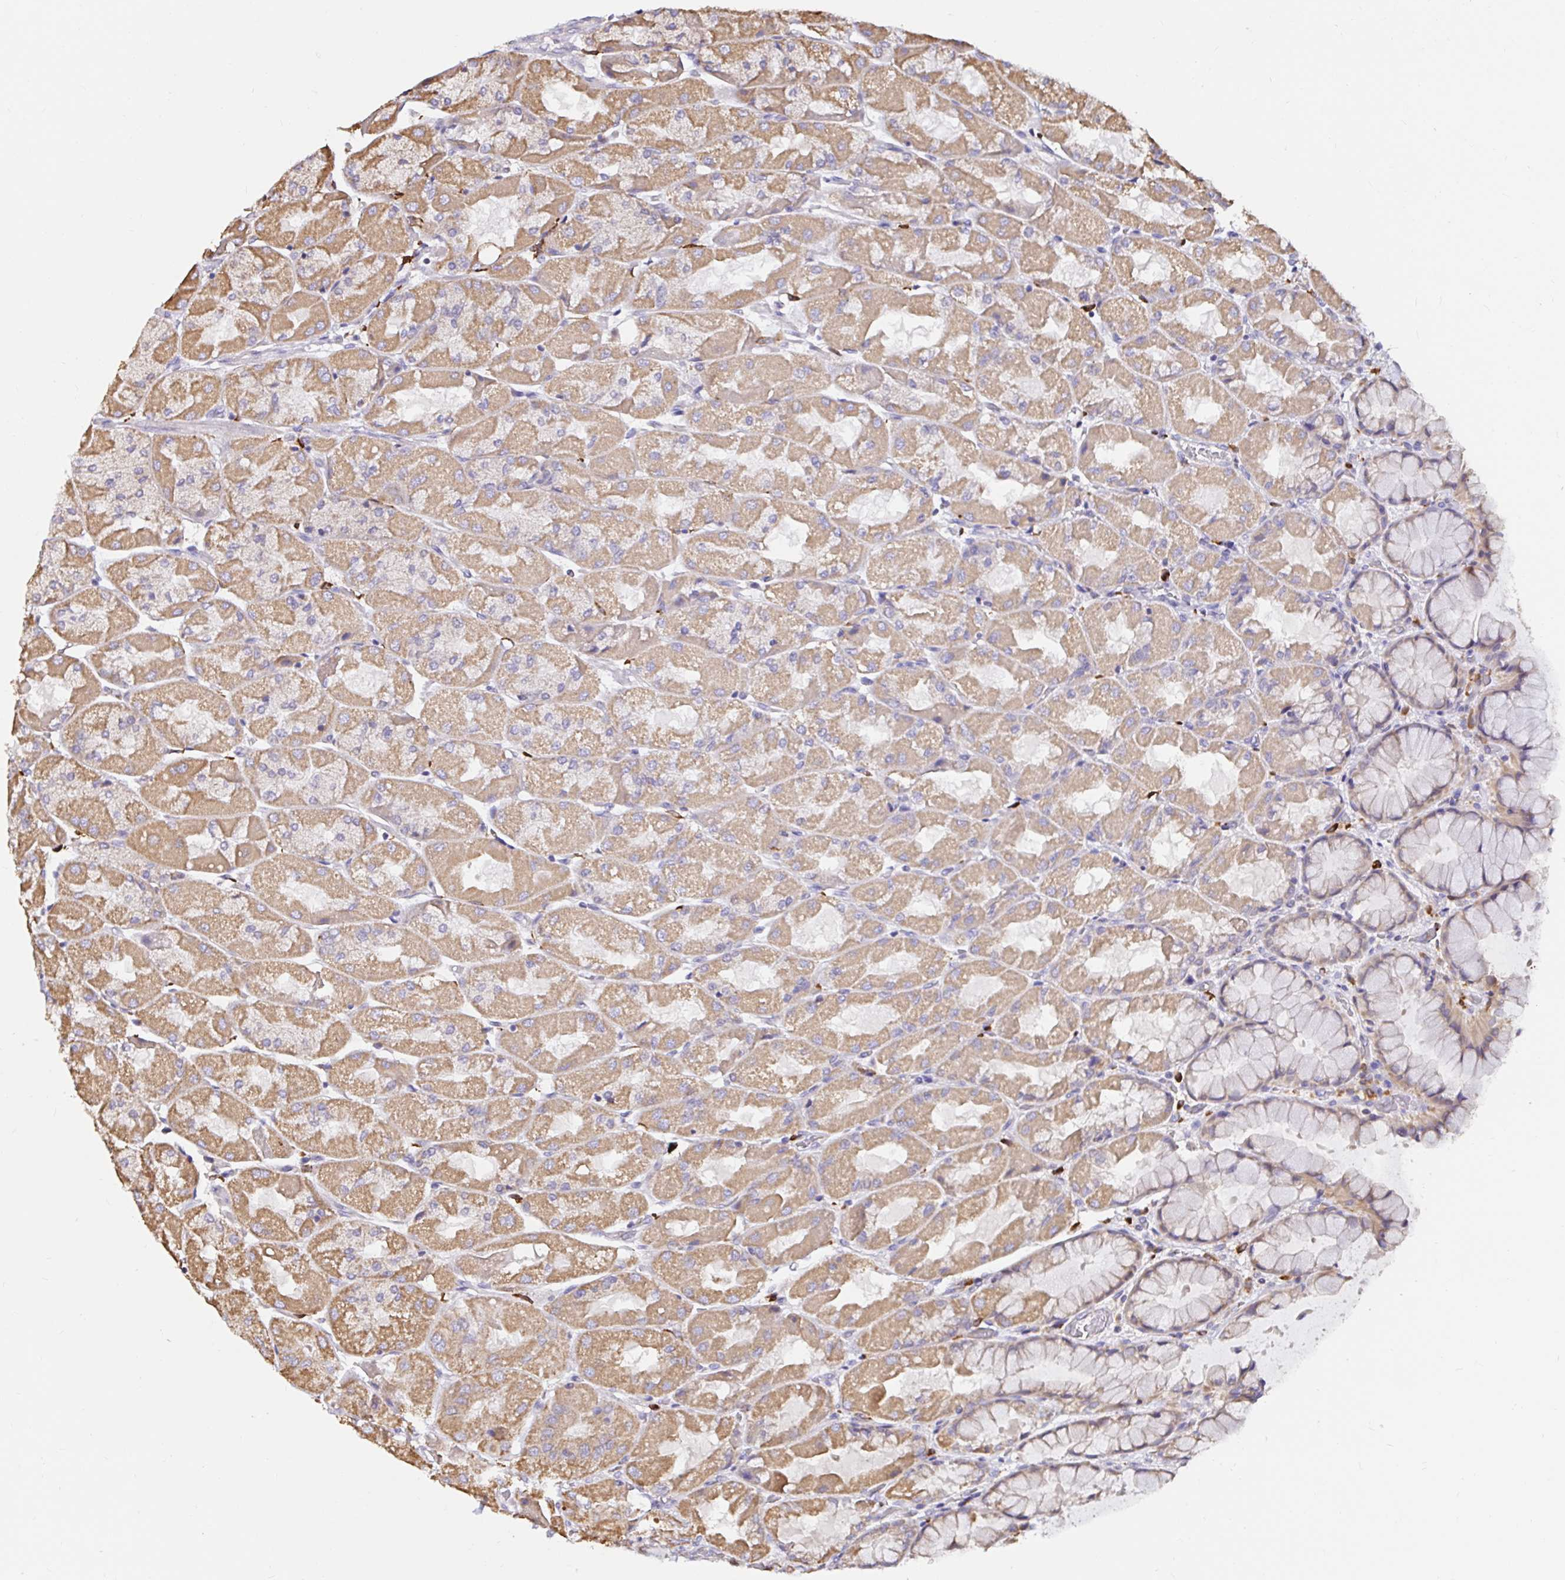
{"staining": {"intensity": "moderate", "quantity": ">75%", "location": "cytoplasmic/membranous"}, "tissue": "stomach", "cell_type": "Glandular cells", "image_type": "normal", "snomed": [{"axis": "morphology", "description": "Normal tissue, NOS"}, {"axis": "topography", "description": "Stomach"}], "caption": "Immunohistochemical staining of unremarkable stomach reveals moderate cytoplasmic/membranous protein expression in about >75% of glandular cells.", "gene": "MSR1", "patient": {"sex": "female", "age": 61}}